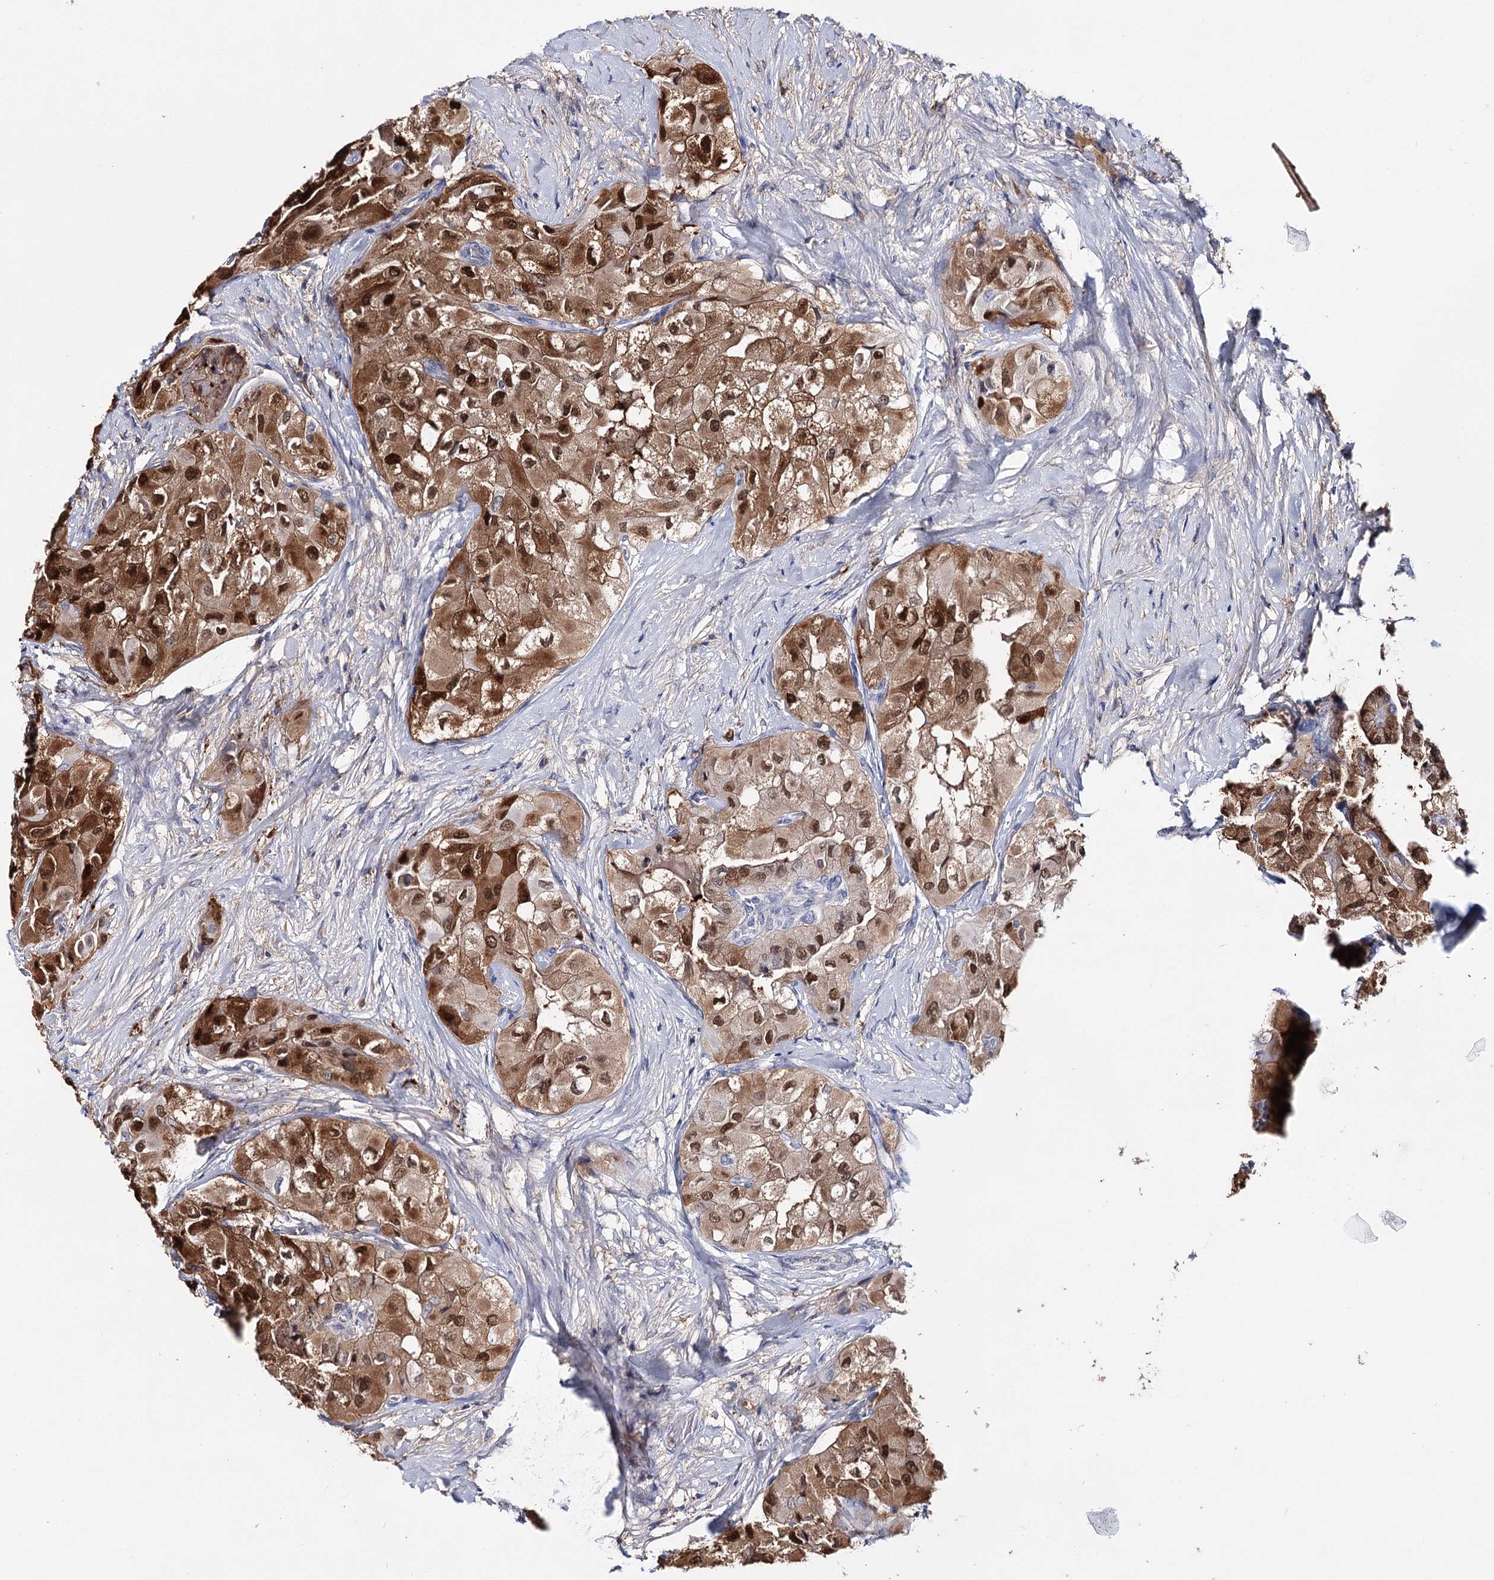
{"staining": {"intensity": "strong", "quantity": ">75%", "location": "cytoplasmic/membranous,nuclear"}, "tissue": "thyroid cancer", "cell_type": "Tumor cells", "image_type": "cancer", "snomed": [{"axis": "morphology", "description": "Papillary adenocarcinoma, NOS"}, {"axis": "topography", "description": "Thyroid gland"}], "caption": "The micrograph reveals a brown stain indicating the presence of a protein in the cytoplasmic/membranous and nuclear of tumor cells in papillary adenocarcinoma (thyroid).", "gene": "CFAP46", "patient": {"sex": "female", "age": 59}}